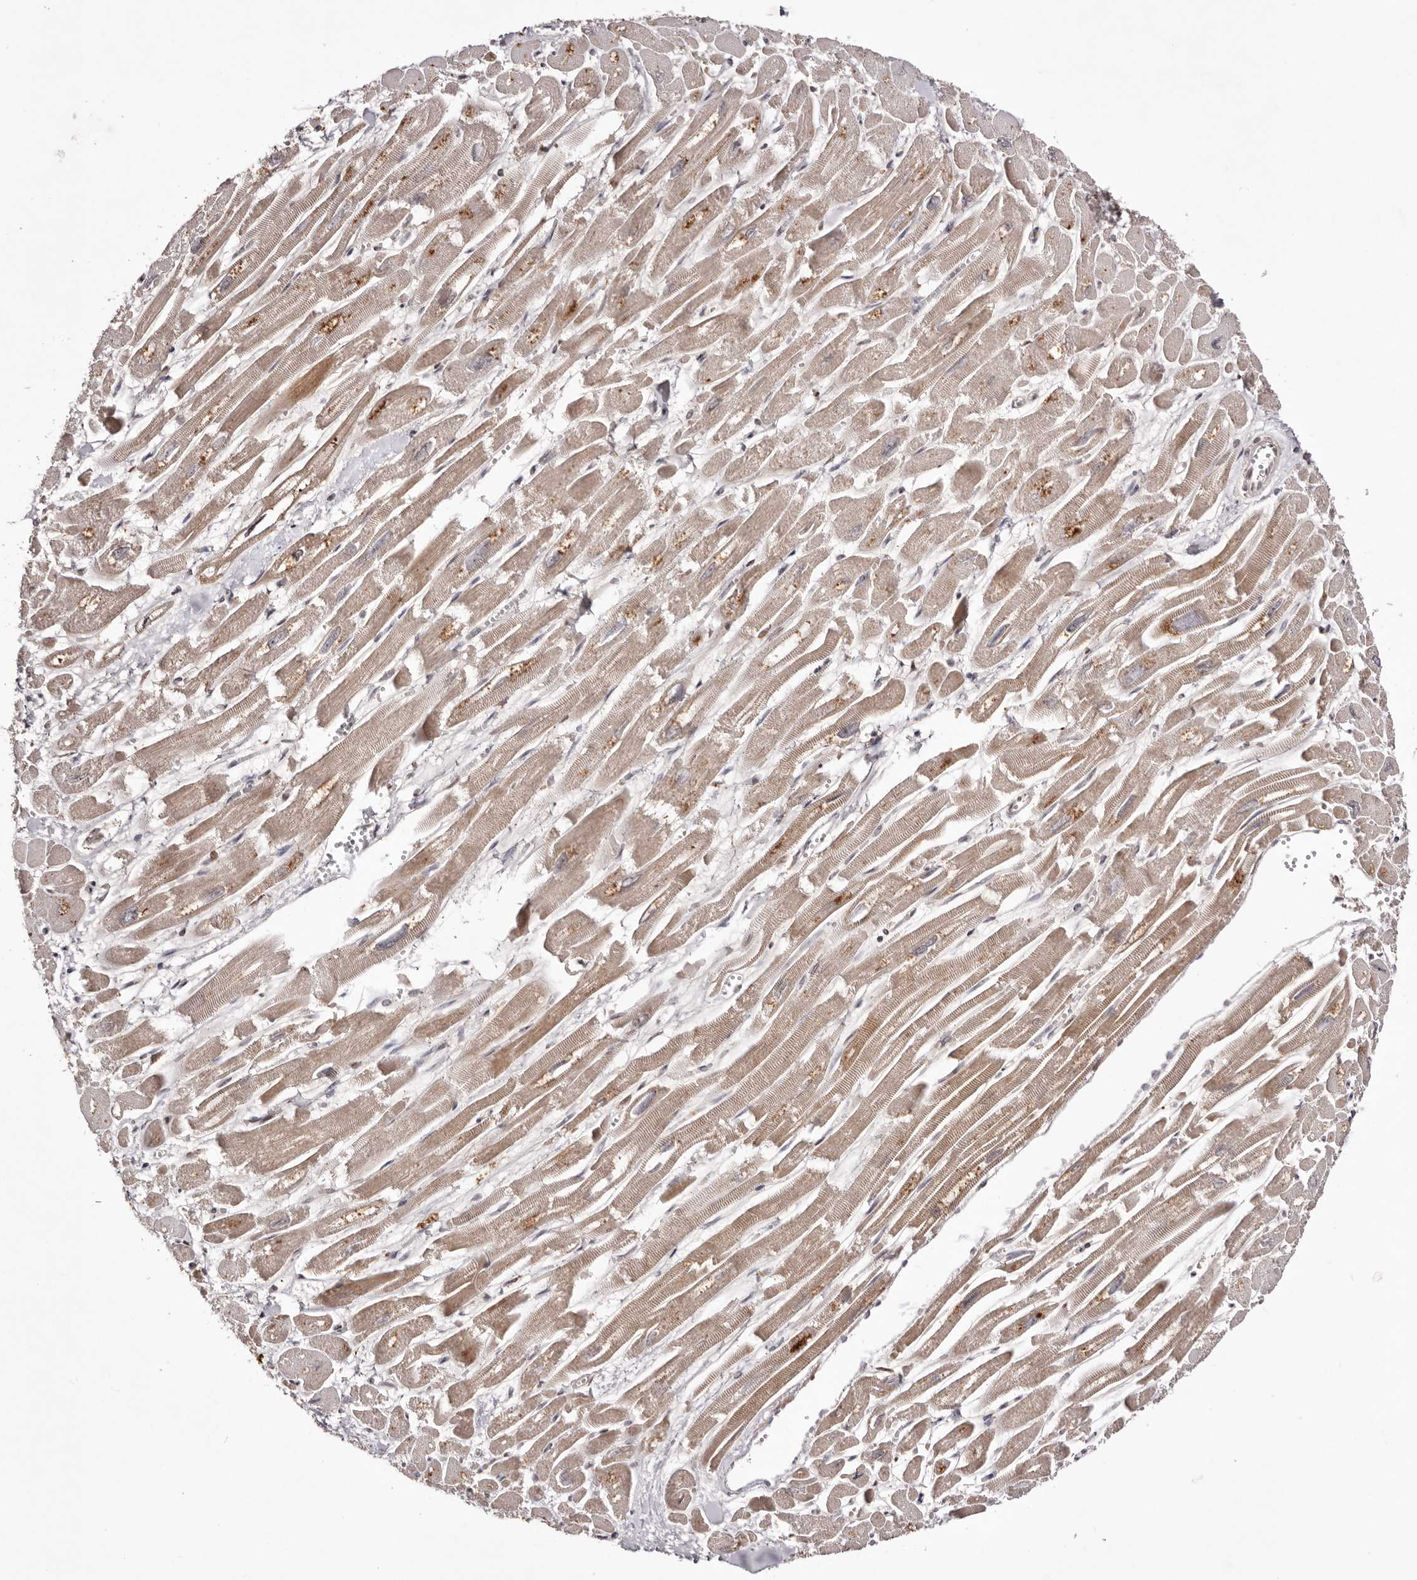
{"staining": {"intensity": "moderate", "quantity": ">75%", "location": "cytoplasmic/membranous"}, "tissue": "heart muscle", "cell_type": "Cardiomyocytes", "image_type": "normal", "snomed": [{"axis": "morphology", "description": "Normal tissue, NOS"}, {"axis": "topography", "description": "Heart"}], "caption": "Immunohistochemical staining of normal human heart muscle exhibits moderate cytoplasmic/membranous protein expression in approximately >75% of cardiomyocytes. (DAB = brown stain, brightfield microscopy at high magnification).", "gene": "EGR3", "patient": {"sex": "male", "age": 54}}